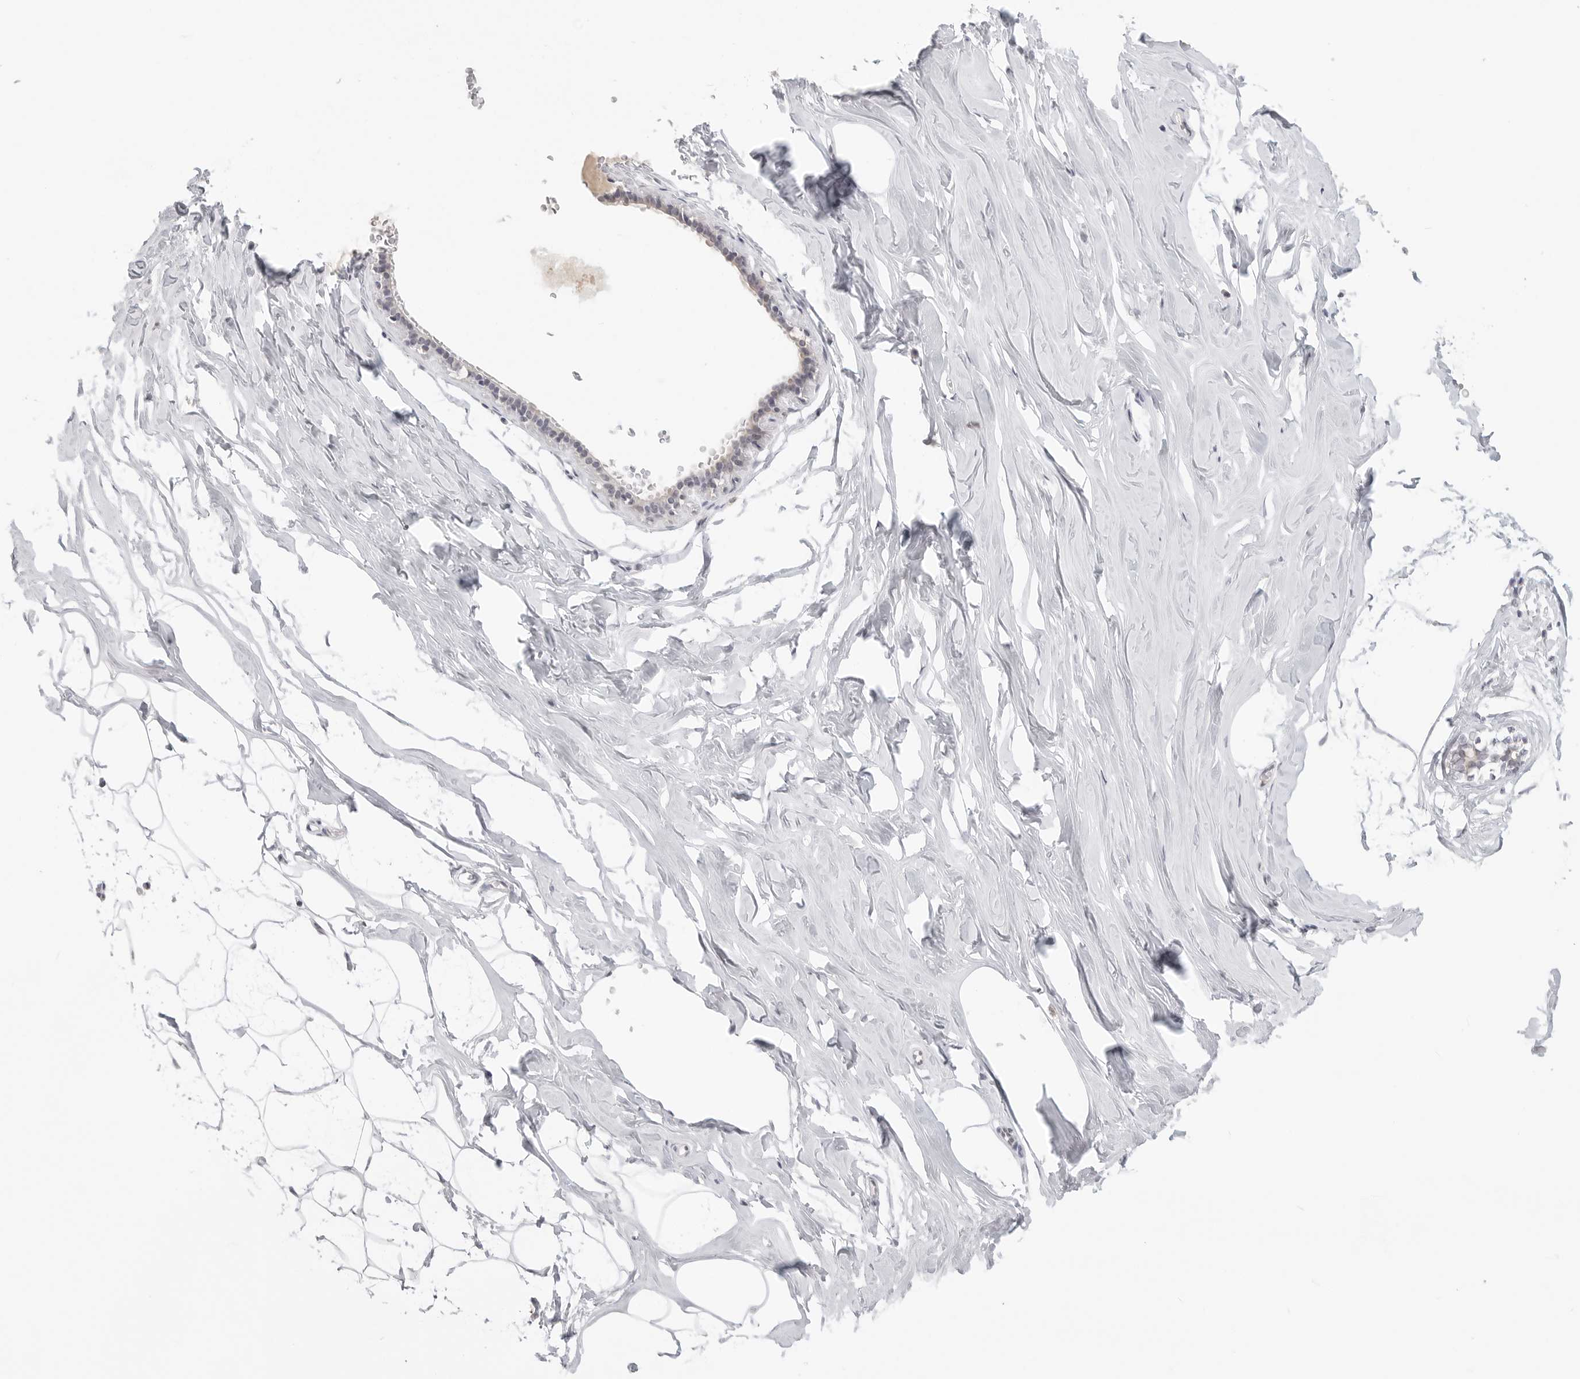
{"staining": {"intensity": "negative", "quantity": "none", "location": "none"}, "tissue": "adipose tissue", "cell_type": "Adipocytes", "image_type": "normal", "snomed": [{"axis": "morphology", "description": "Normal tissue, NOS"}, {"axis": "morphology", "description": "Fibrosis, NOS"}, {"axis": "topography", "description": "Breast"}, {"axis": "topography", "description": "Adipose tissue"}], "caption": "A high-resolution photomicrograph shows IHC staining of unremarkable adipose tissue, which shows no significant staining in adipocytes. The staining was performed using DAB (3,3'-diaminobenzidine) to visualize the protein expression in brown, while the nuclei were stained in blue with hematoxylin (Magnification: 20x).", "gene": "KLK11", "patient": {"sex": "female", "age": 39}}